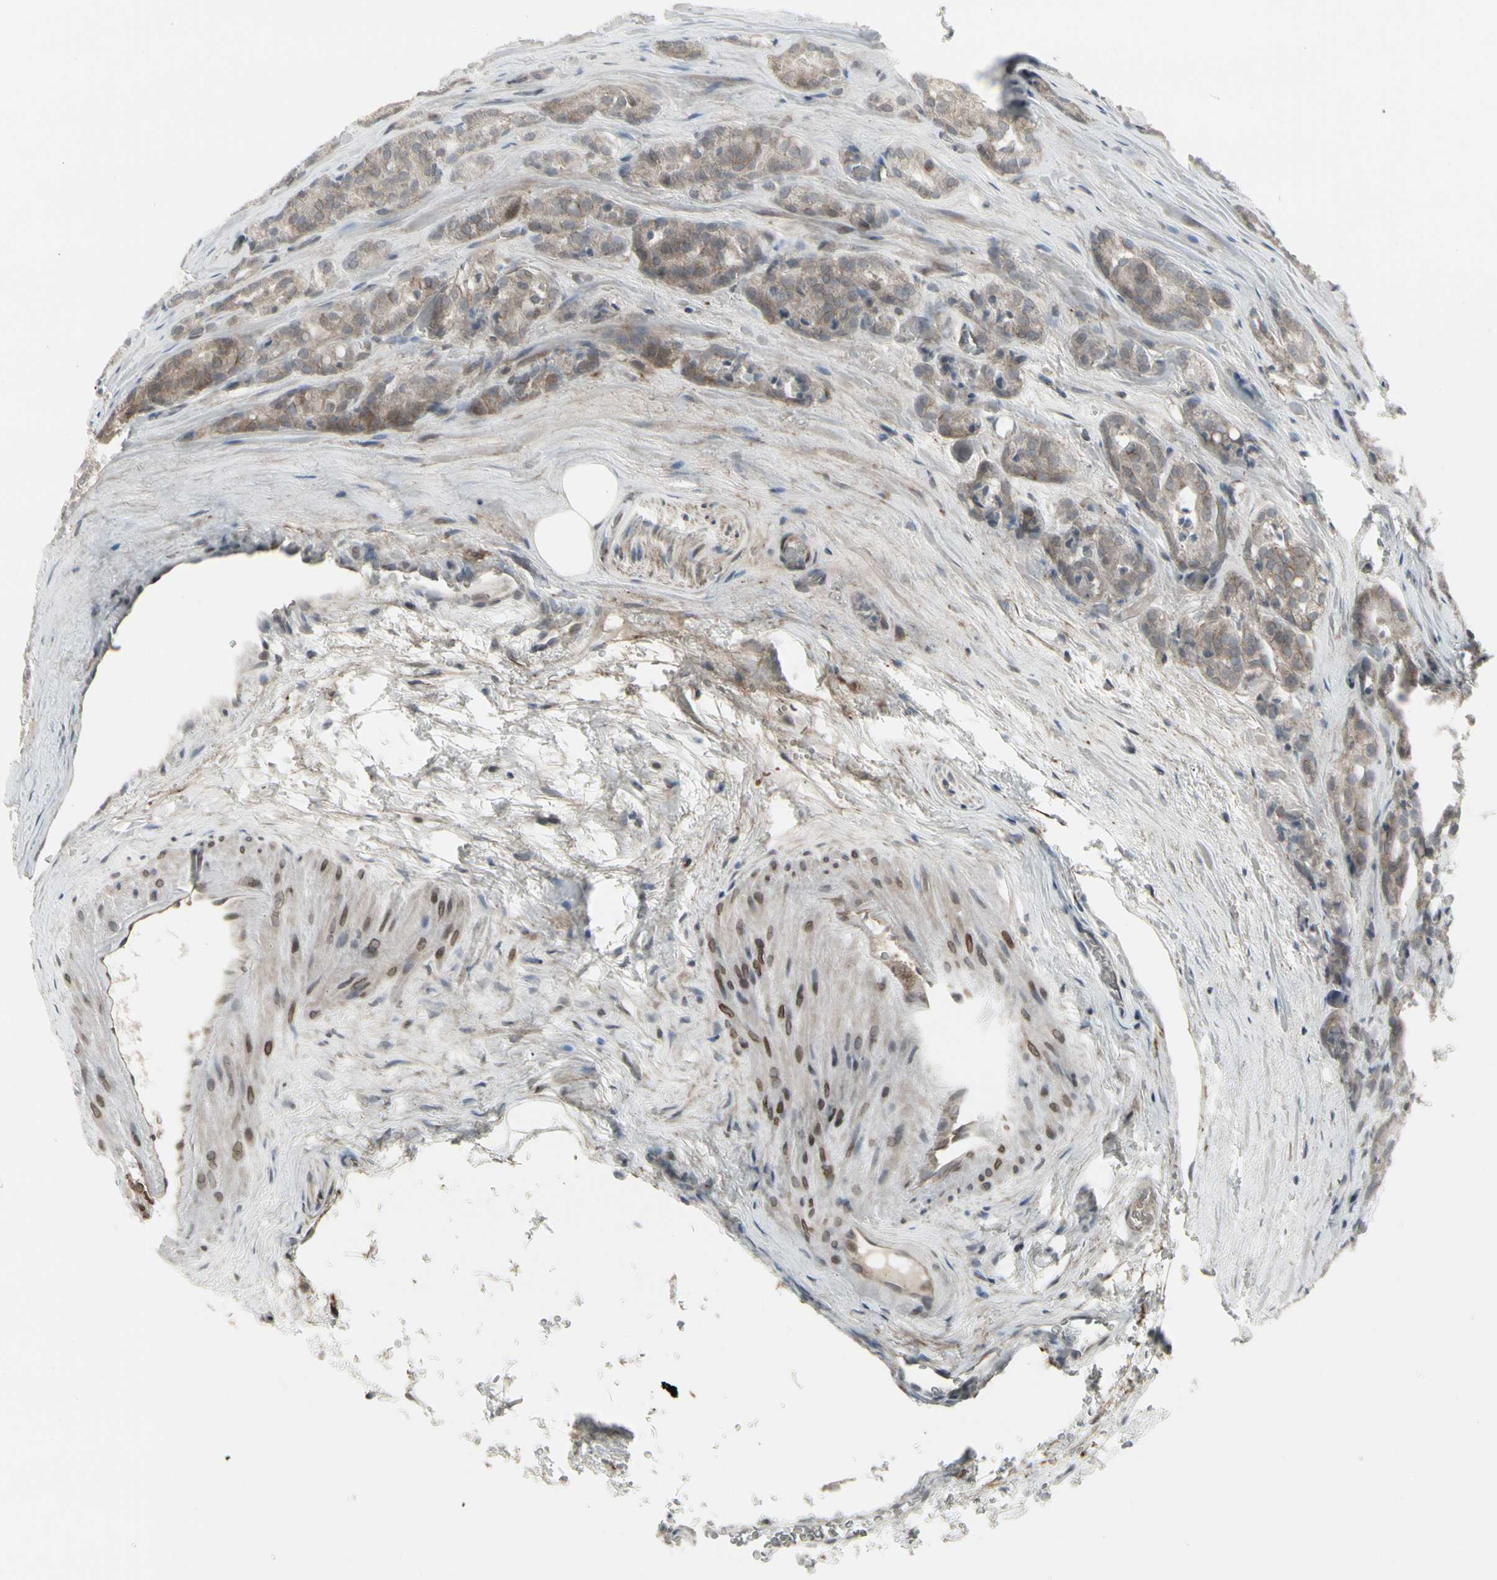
{"staining": {"intensity": "moderate", "quantity": ">75%", "location": "cytoplasmic/membranous"}, "tissue": "prostate cancer", "cell_type": "Tumor cells", "image_type": "cancer", "snomed": [{"axis": "morphology", "description": "Adenocarcinoma, High grade"}, {"axis": "topography", "description": "Prostate"}], "caption": "Immunohistochemistry of prostate cancer (high-grade adenocarcinoma) exhibits medium levels of moderate cytoplasmic/membranous expression in approximately >75% of tumor cells.", "gene": "IGFBP6", "patient": {"sex": "male", "age": 64}}